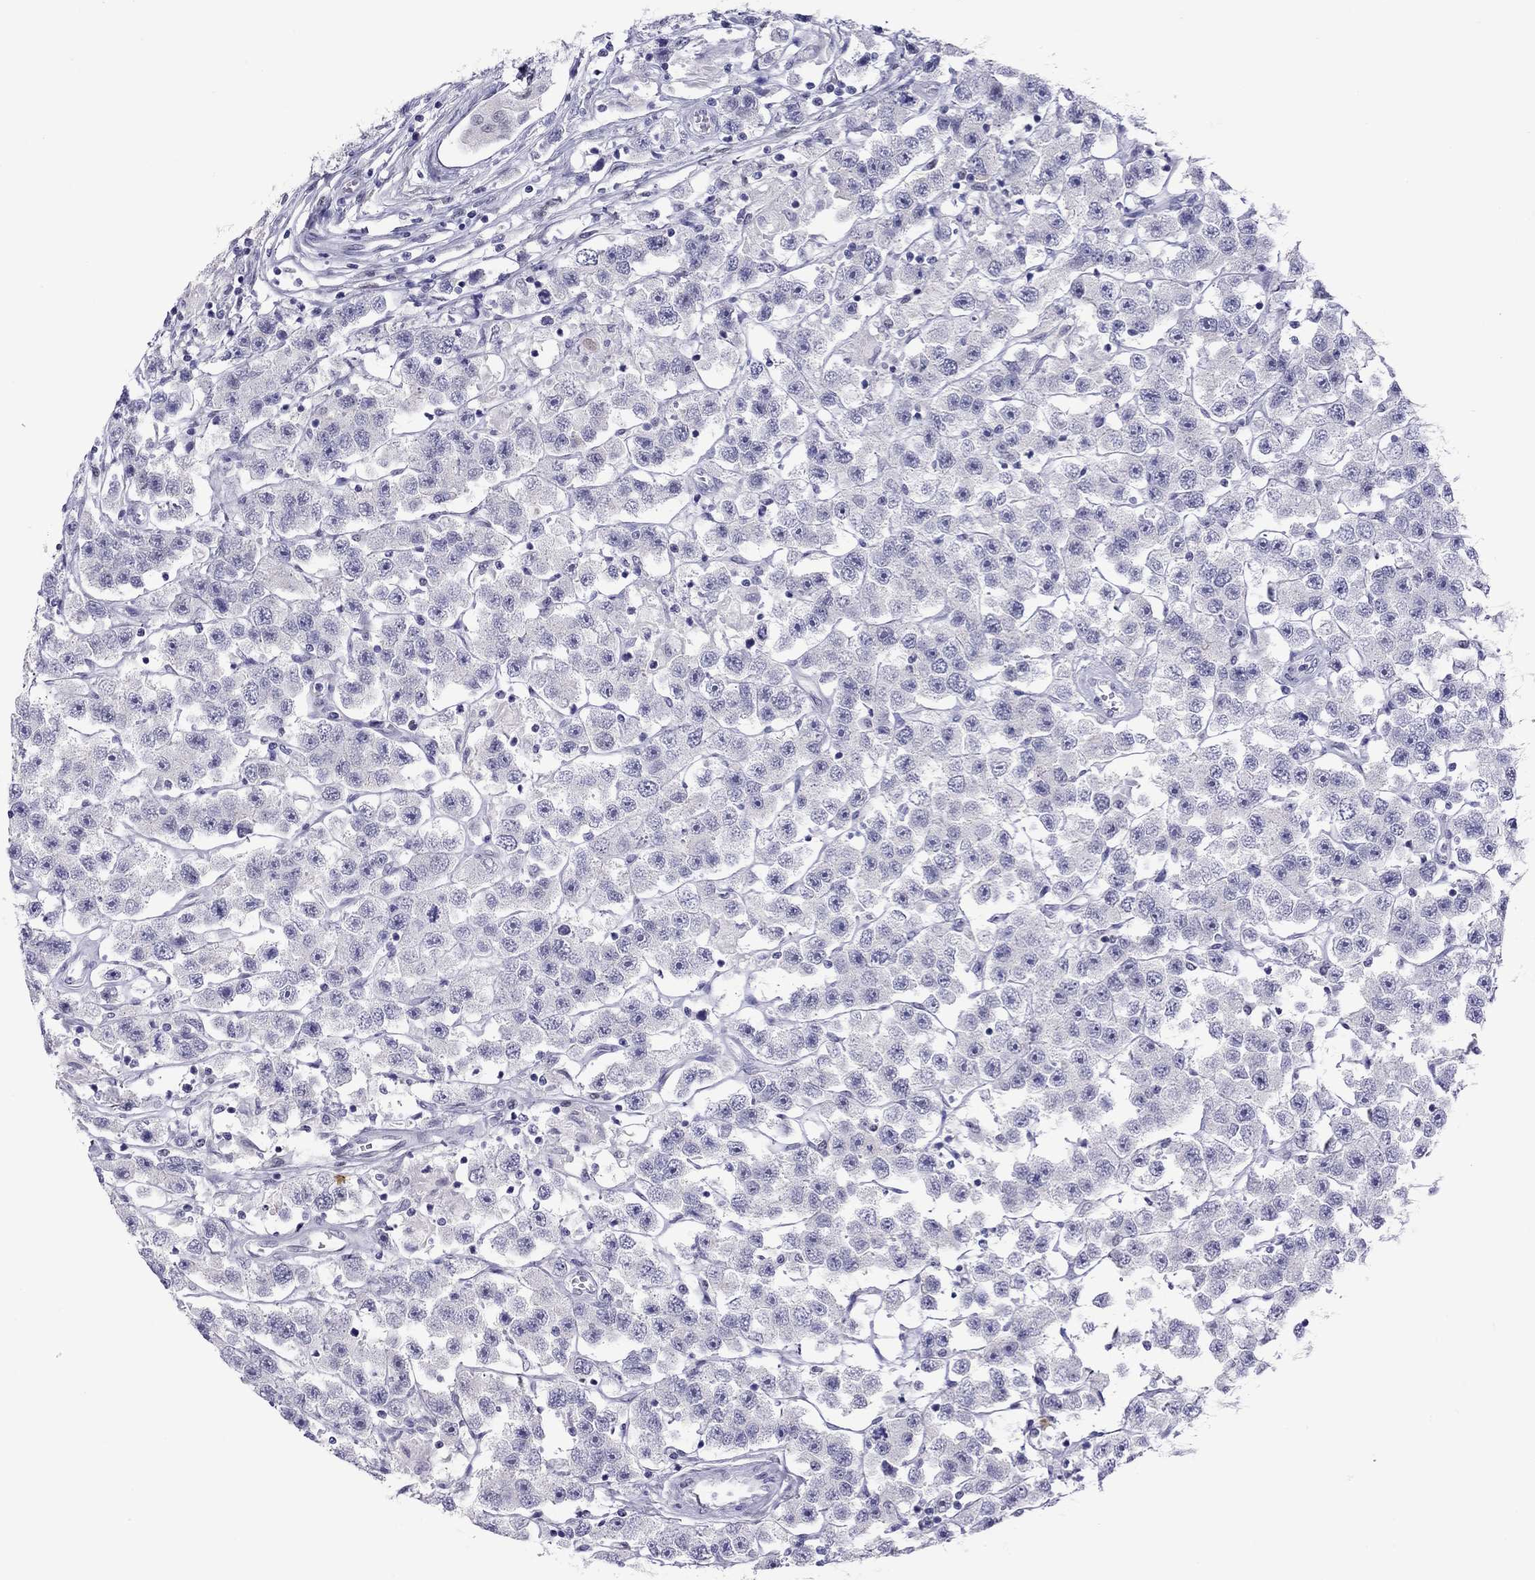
{"staining": {"intensity": "negative", "quantity": "none", "location": "none"}, "tissue": "testis cancer", "cell_type": "Tumor cells", "image_type": "cancer", "snomed": [{"axis": "morphology", "description": "Seminoma, NOS"}, {"axis": "topography", "description": "Testis"}], "caption": "Immunohistochemistry (IHC) histopathology image of human testis cancer stained for a protein (brown), which reveals no expression in tumor cells.", "gene": "CHRNB3", "patient": {"sex": "male", "age": 45}}